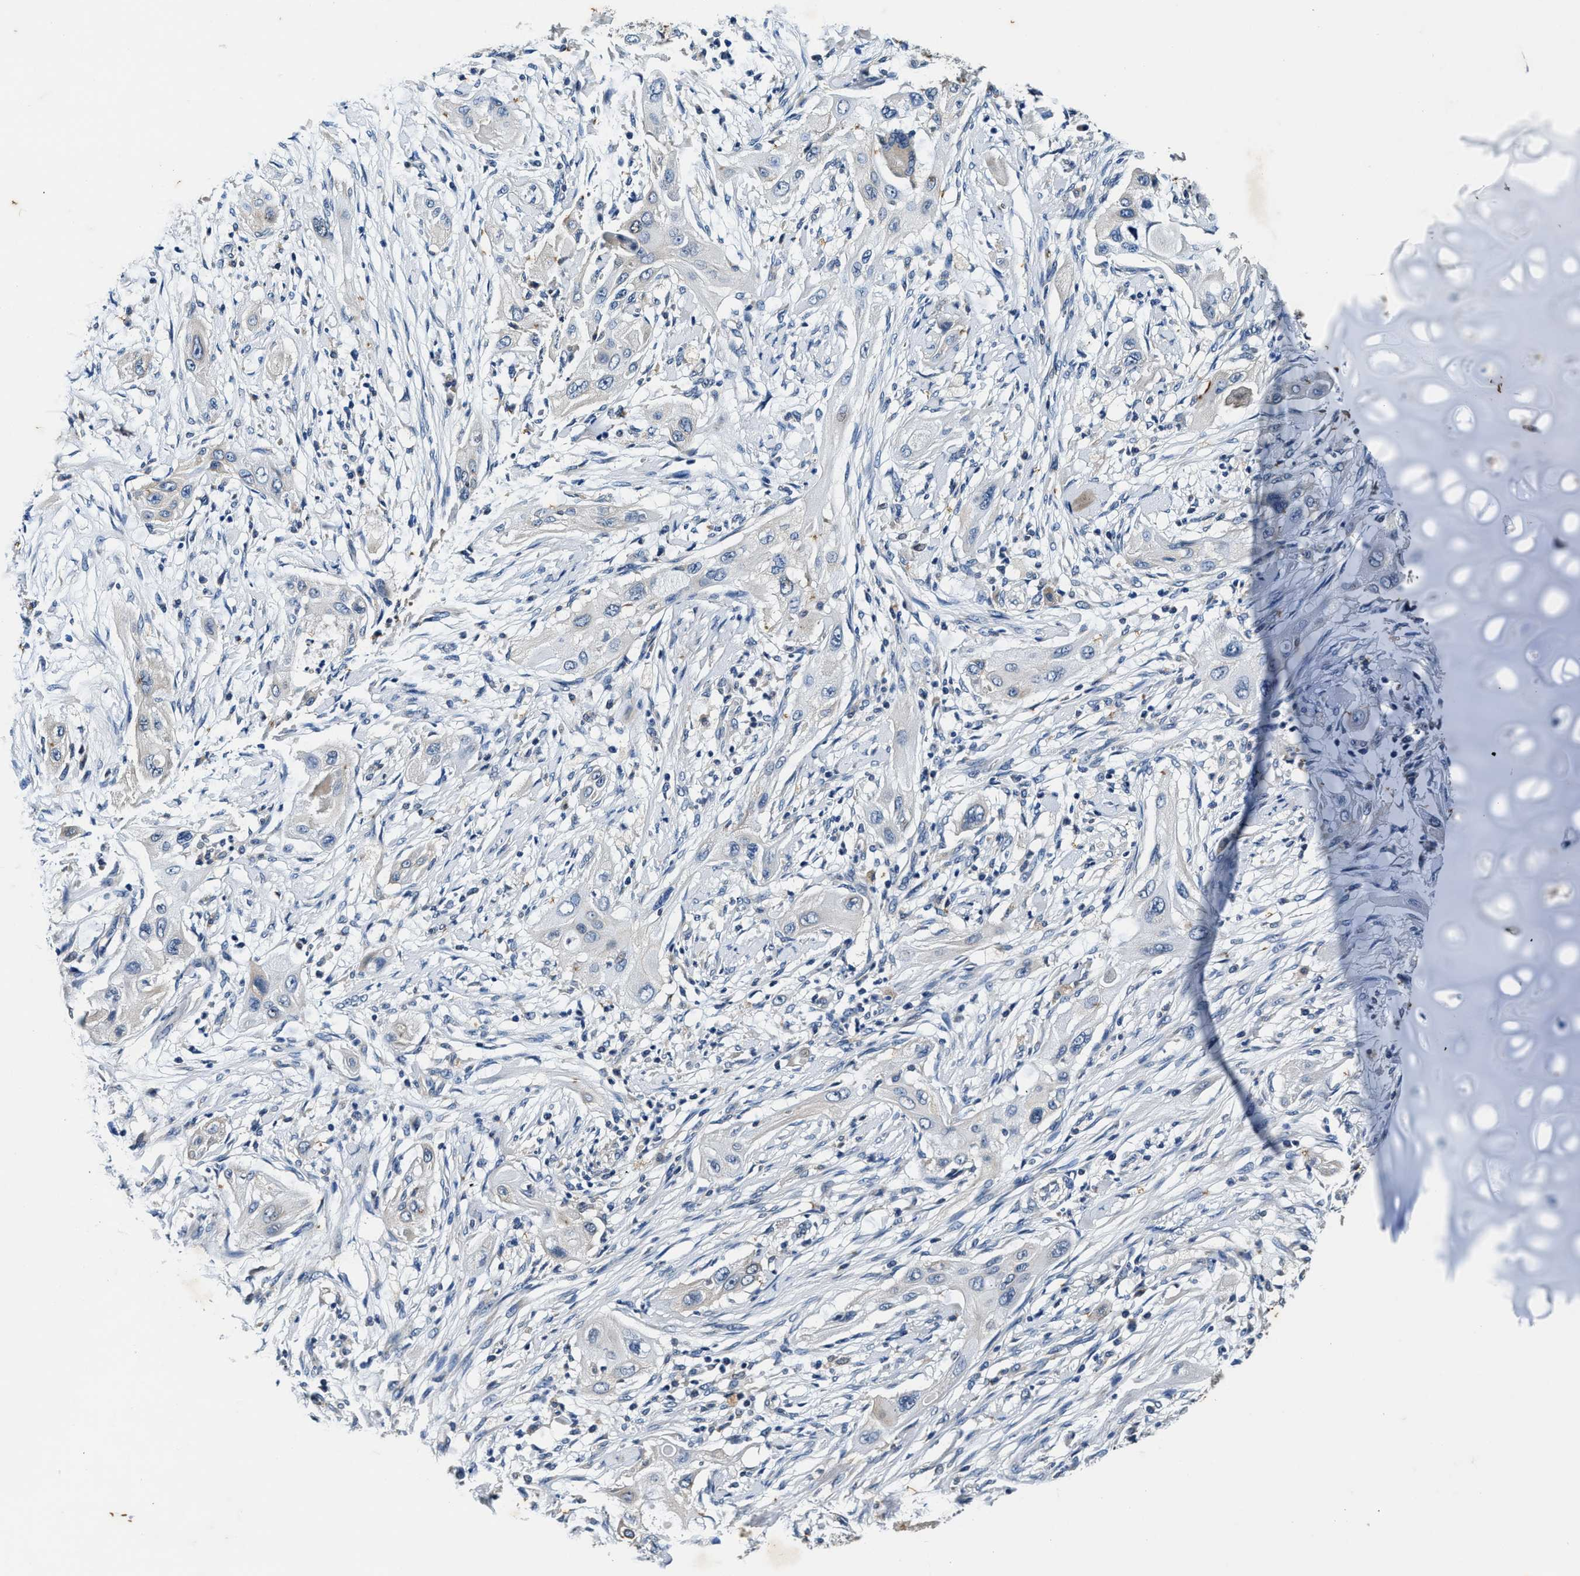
{"staining": {"intensity": "negative", "quantity": "none", "location": "none"}, "tissue": "lung cancer", "cell_type": "Tumor cells", "image_type": "cancer", "snomed": [{"axis": "morphology", "description": "Squamous cell carcinoma, NOS"}, {"axis": "topography", "description": "Lung"}], "caption": "Photomicrograph shows no protein staining in tumor cells of squamous cell carcinoma (lung) tissue.", "gene": "PI4KB", "patient": {"sex": "female", "age": 47}}